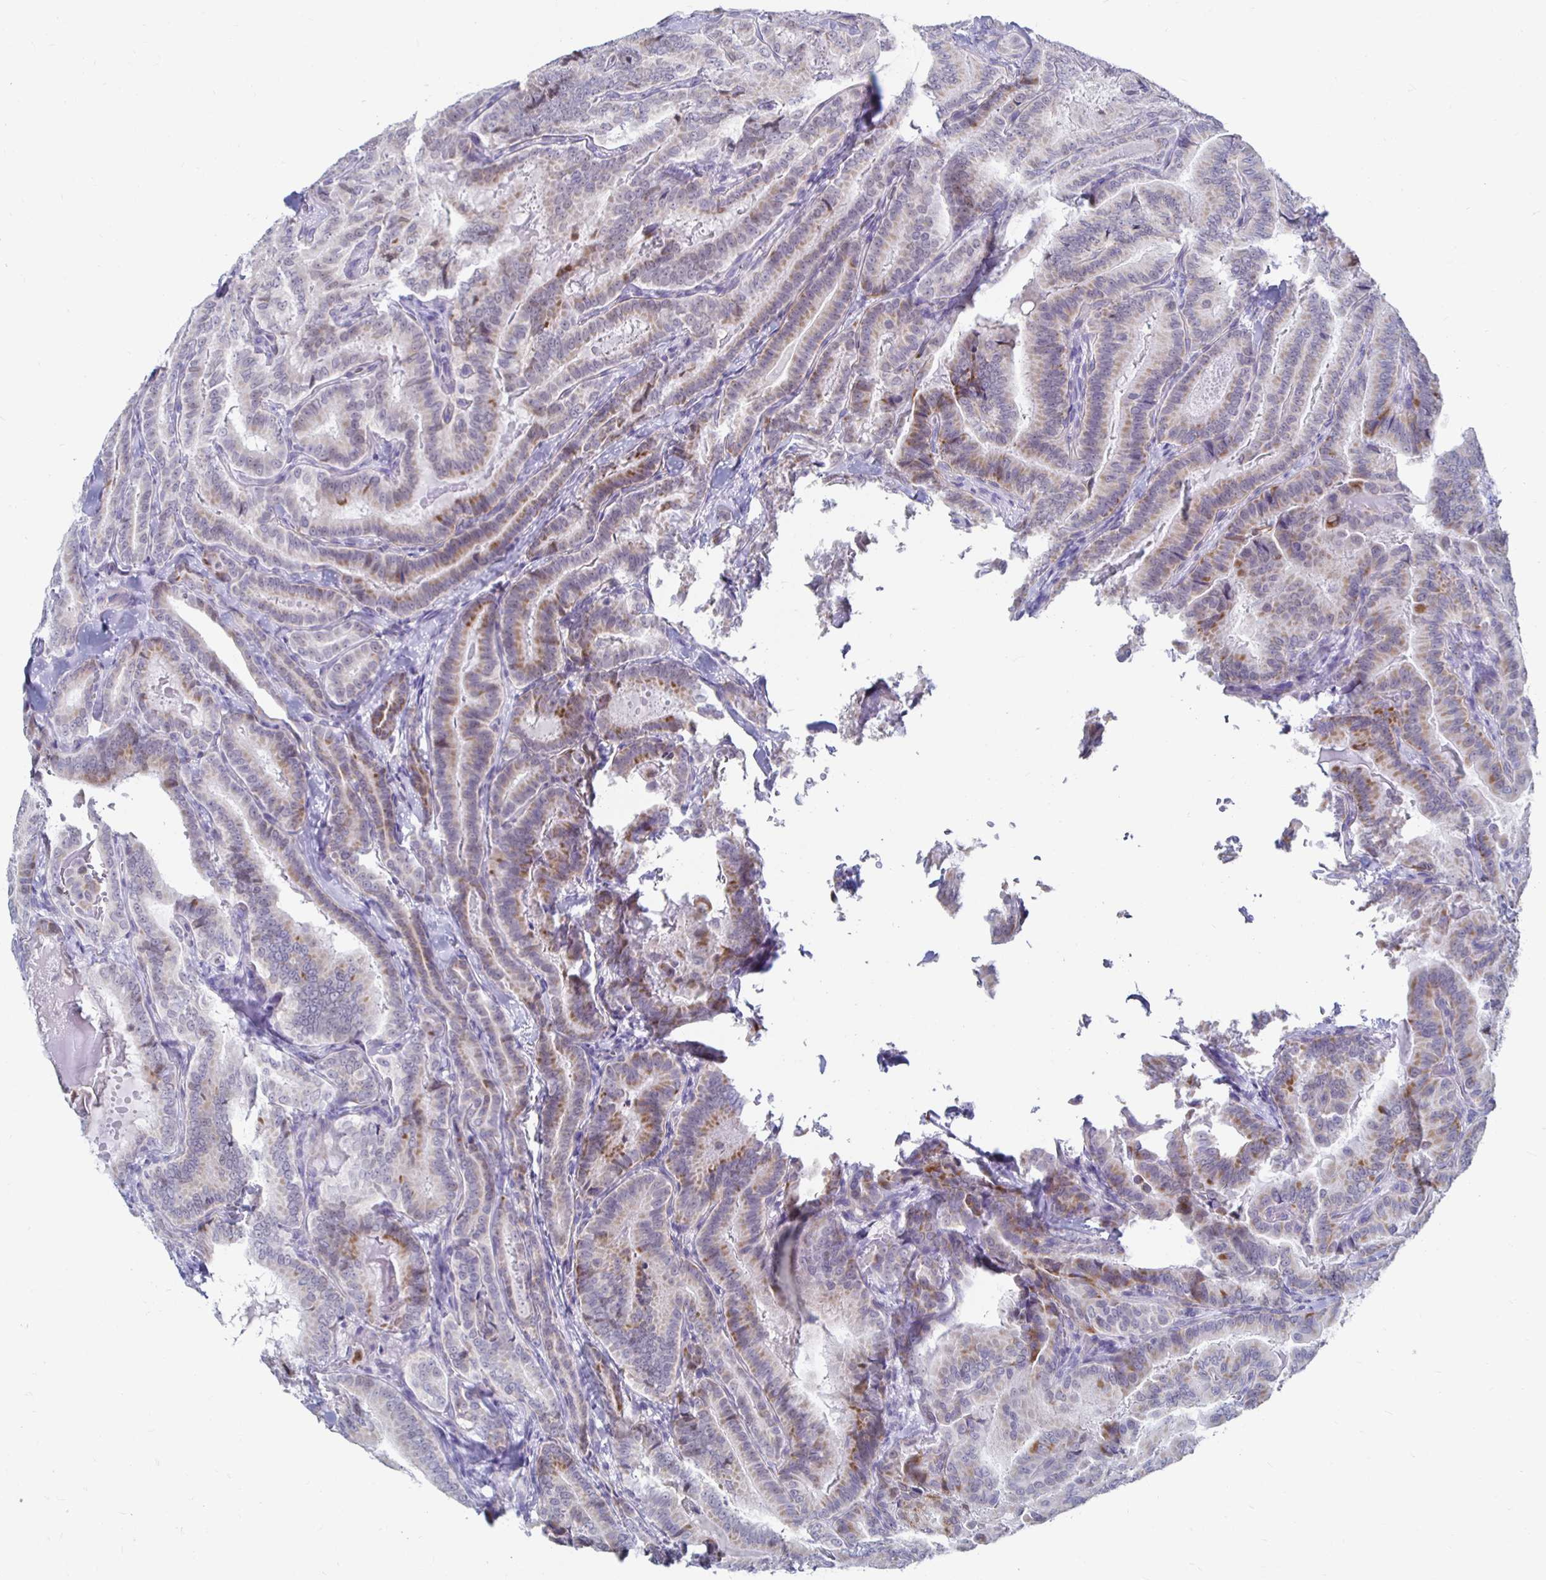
{"staining": {"intensity": "weak", "quantity": "<25%", "location": "cytoplasmic/membranous"}, "tissue": "thyroid cancer", "cell_type": "Tumor cells", "image_type": "cancer", "snomed": [{"axis": "morphology", "description": "Papillary adenocarcinoma, NOS"}, {"axis": "topography", "description": "Thyroid gland"}], "caption": "The IHC photomicrograph has no significant expression in tumor cells of thyroid cancer (papillary adenocarcinoma) tissue.", "gene": "NOCT", "patient": {"sex": "male", "age": 61}}